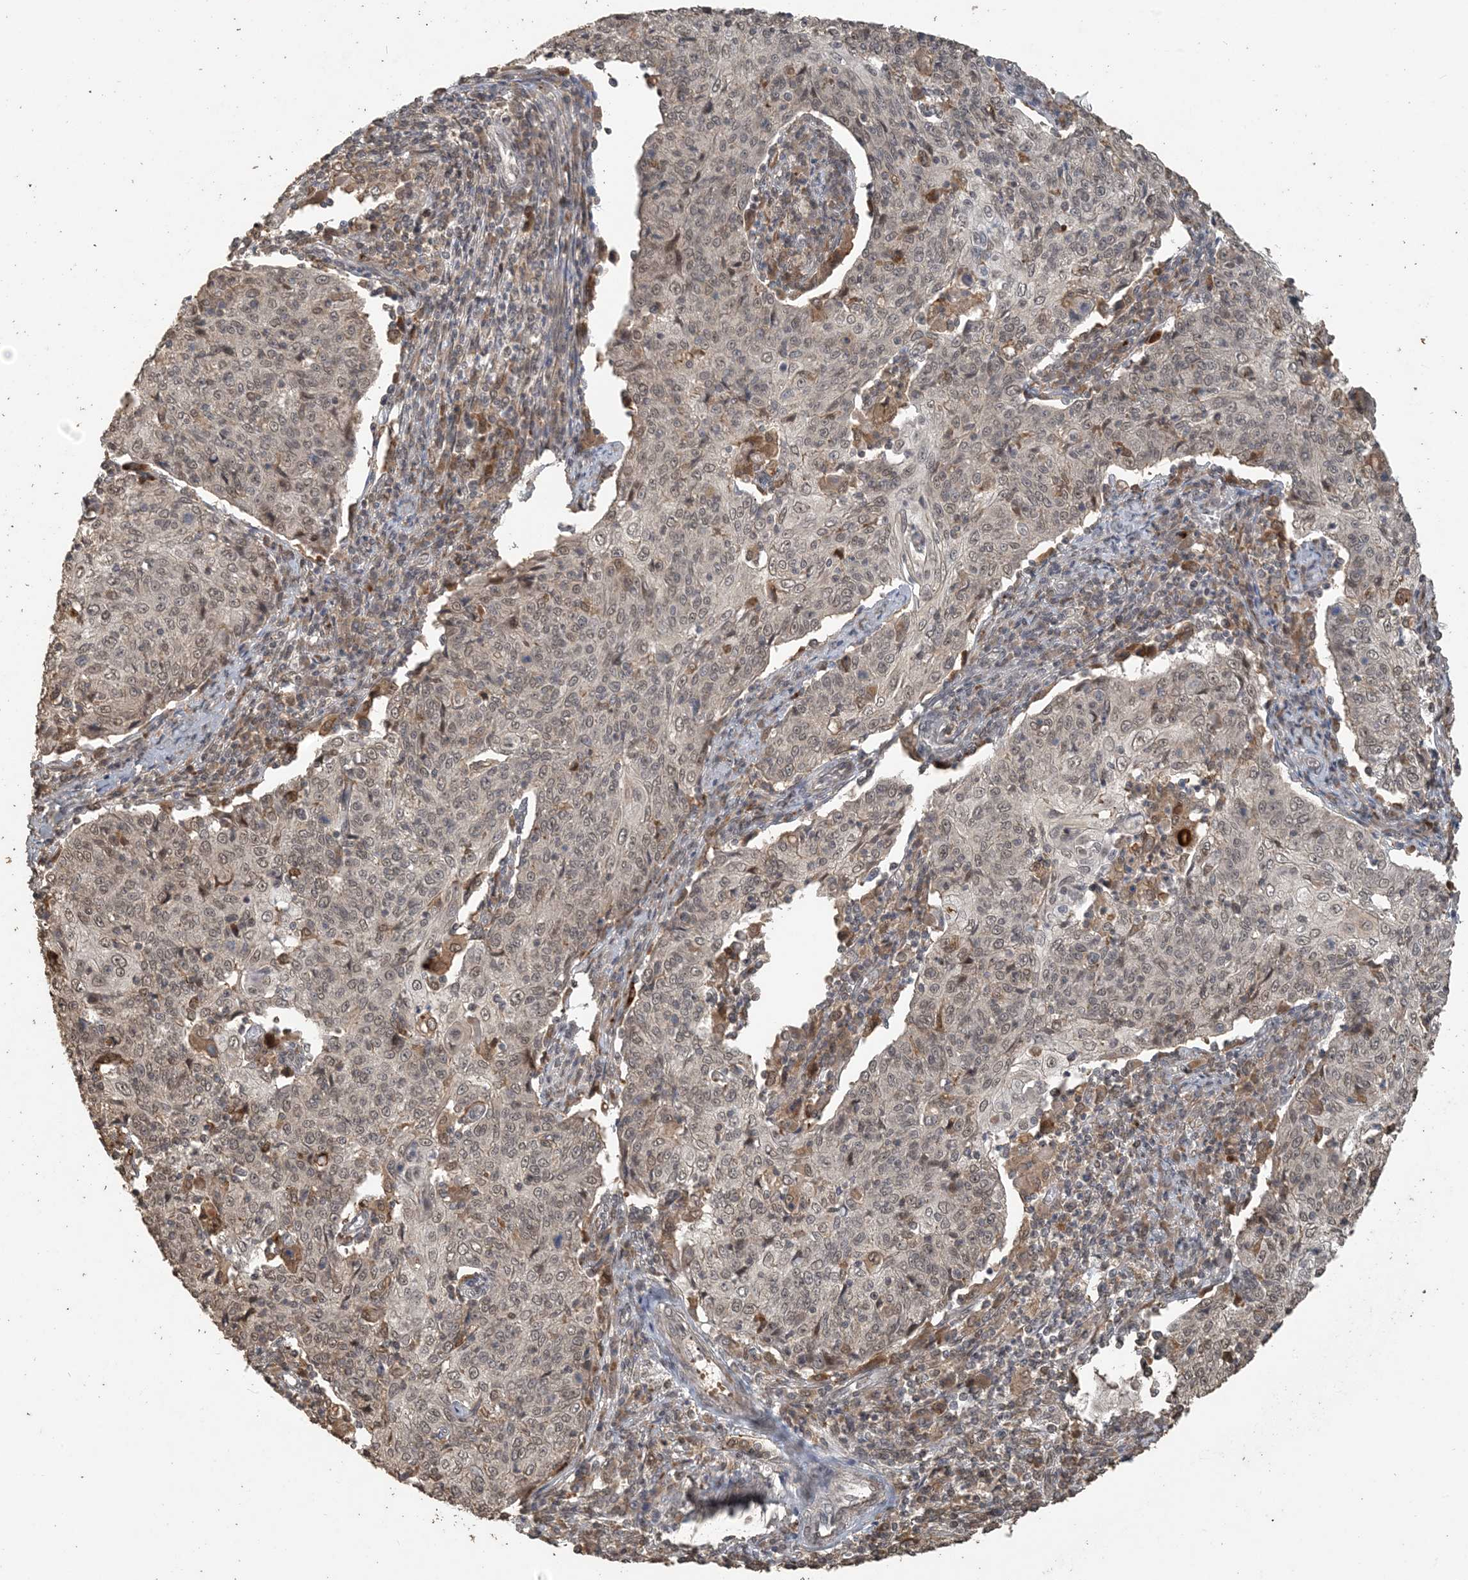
{"staining": {"intensity": "weak", "quantity": ">75%", "location": "nuclear"}, "tissue": "cervical cancer", "cell_type": "Tumor cells", "image_type": "cancer", "snomed": [{"axis": "morphology", "description": "Squamous cell carcinoma, NOS"}, {"axis": "topography", "description": "Cervix"}], "caption": "A brown stain highlights weak nuclear positivity of a protein in human cervical cancer (squamous cell carcinoma) tumor cells. Using DAB (brown) and hematoxylin (blue) stains, captured at high magnification using brightfield microscopy.", "gene": "ZC3H12A", "patient": {"sex": "female", "age": 48}}